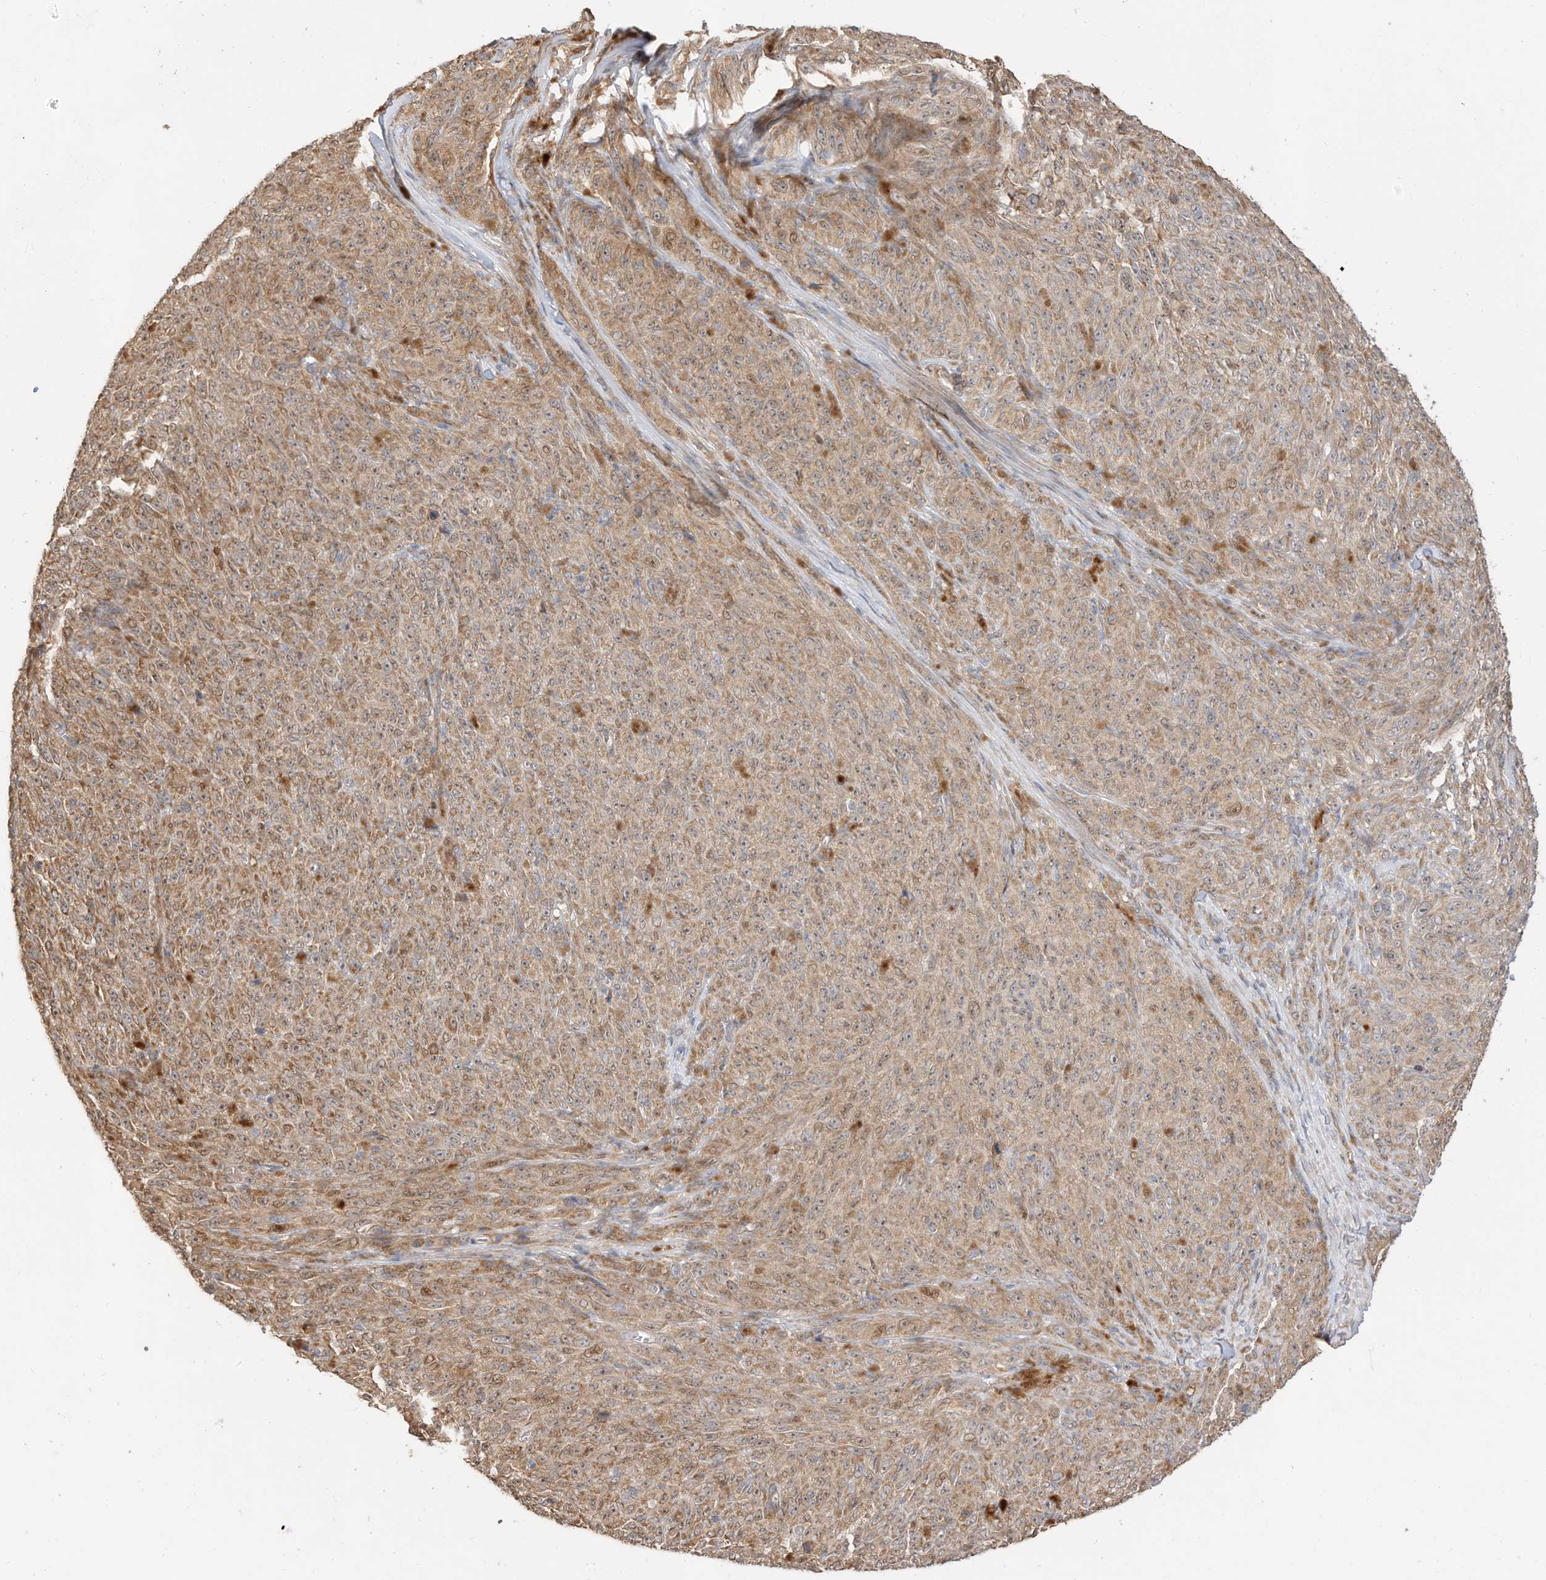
{"staining": {"intensity": "moderate", "quantity": ">75%", "location": "cytoplasmic/membranous"}, "tissue": "melanoma", "cell_type": "Tumor cells", "image_type": "cancer", "snomed": [{"axis": "morphology", "description": "Malignant melanoma, NOS"}, {"axis": "topography", "description": "Skin"}], "caption": "The immunohistochemical stain shows moderate cytoplasmic/membranous expression in tumor cells of malignant melanoma tissue. (DAB = brown stain, brightfield microscopy at high magnification).", "gene": "CAGE1", "patient": {"sex": "female", "age": 82}}